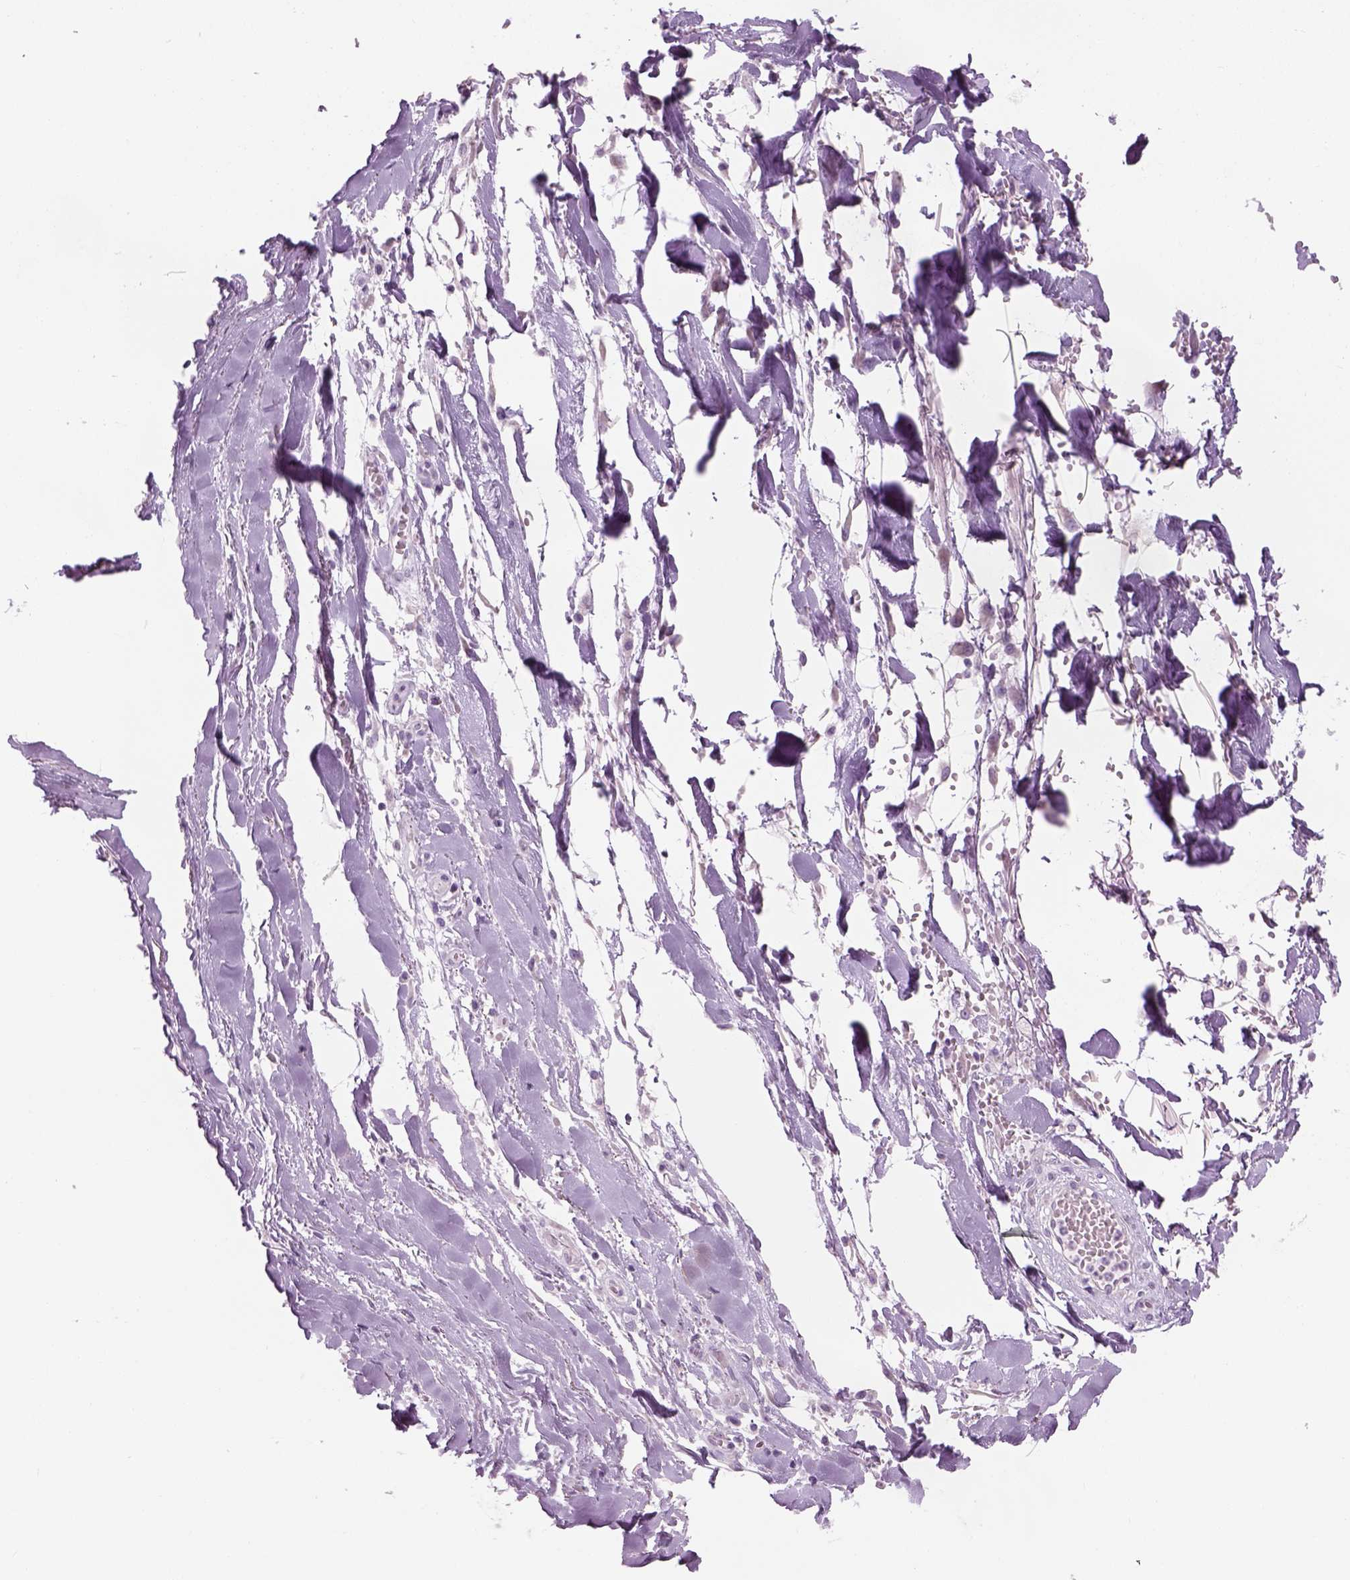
{"staining": {"intensity": "negative", "quantity": "none", "location": "none"}, "tissue": "adipose tissue", "cell_type": "Adipocytes", "image_type": "normal", "snomed": [{"axis": "morphology", "description": "Normal tissue, NOS"}, {"axis": "topography", "description": "Cartilage tissue"}, {"axis": "topography", "description": "Nasopharynx"}, {"axis": "topography", "description": "Thyroid gland"}], "caption": "Adipocytes are negative for protein expression in normal human adipose tissue. (DAB immunohistochemistry (IHC) with hematoxylin counter stain).", "gene": "CIBAR2", "patient": {"sex": "male", "age": 63}}